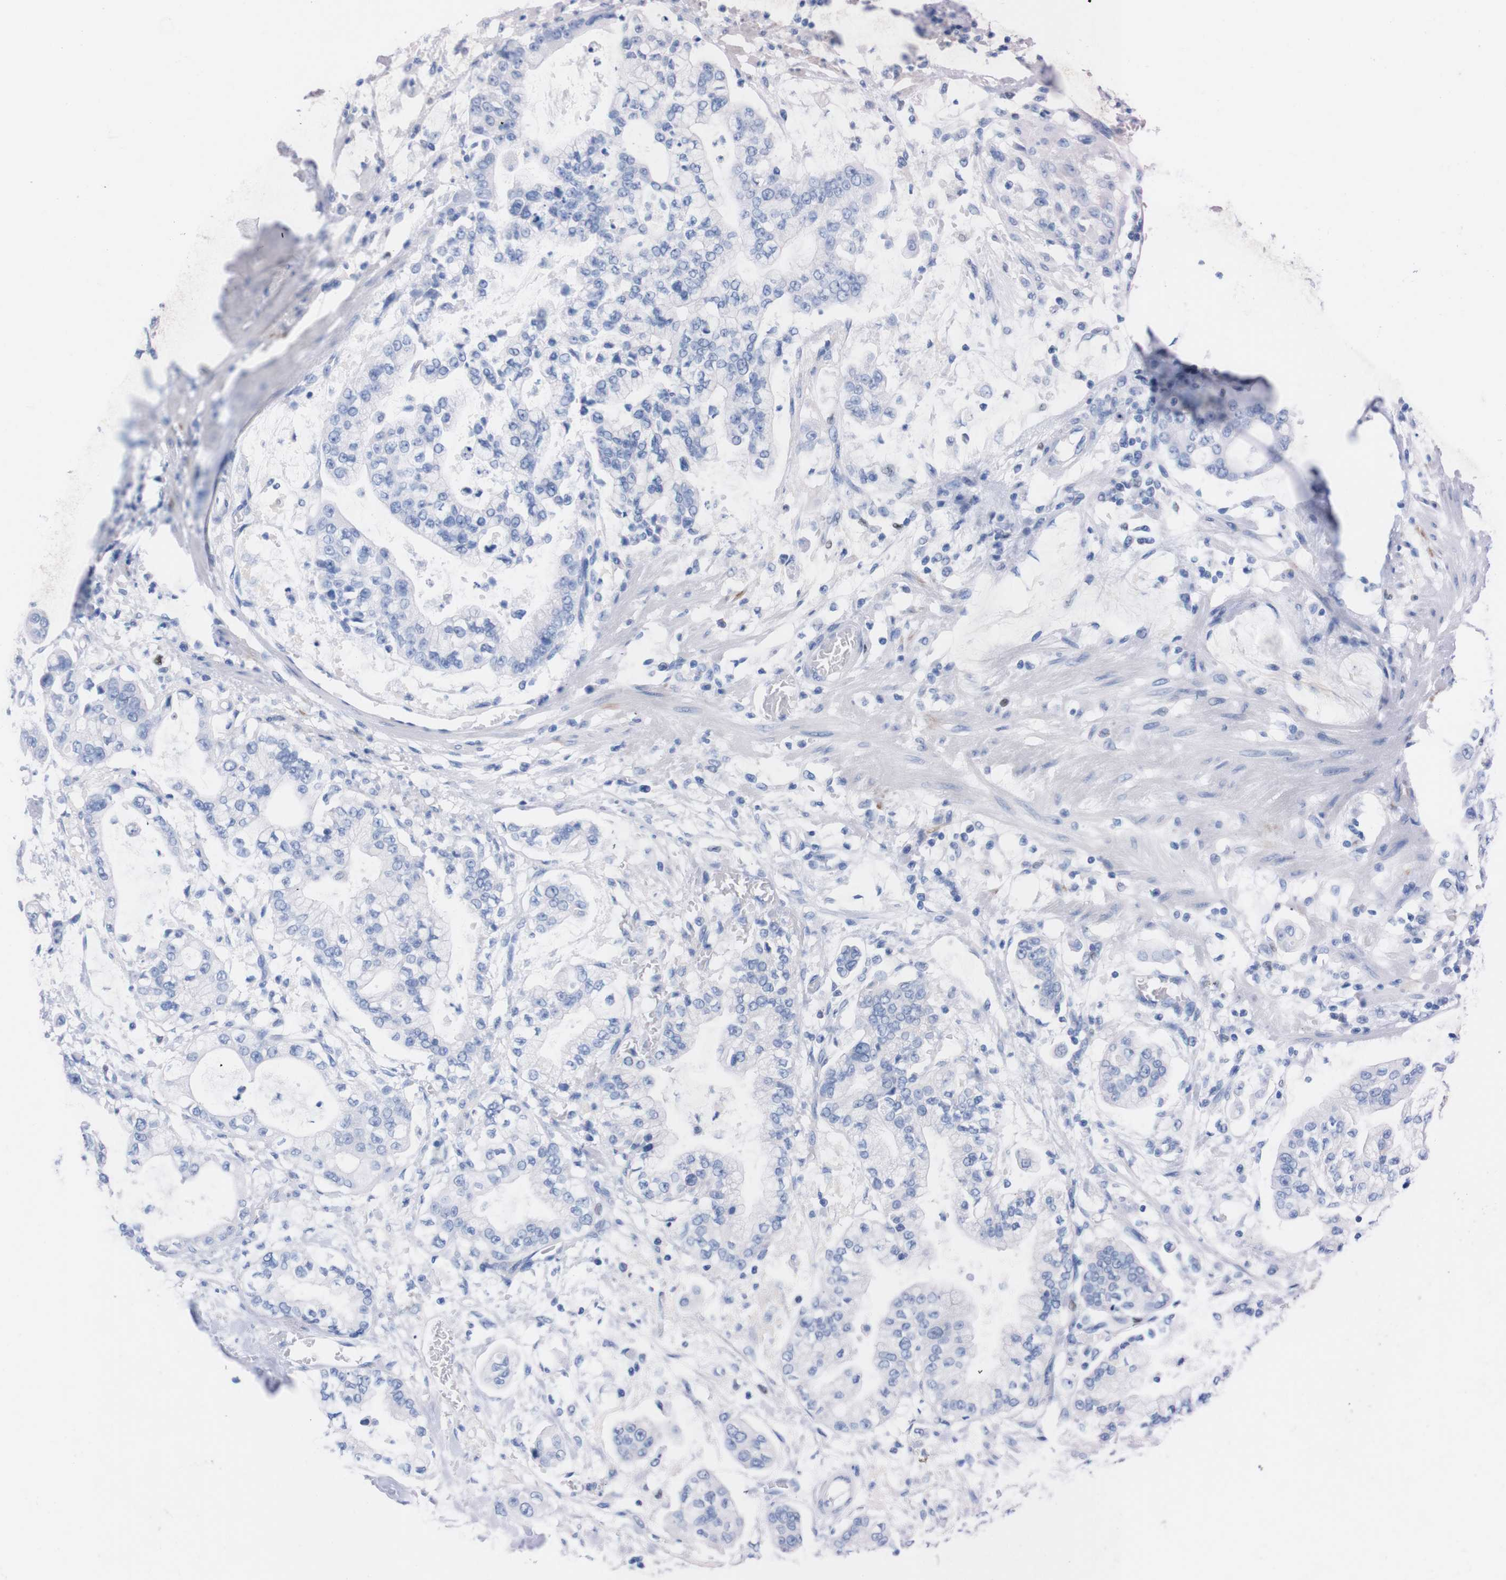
{"staining": {"intensity": "negative", "quantity": "none", "location": "none"}, "tissue": "stomach cancer", "cell_type": "Tumor cells", "image_type": "cancer", "snomed": [{"axis": "morphology", "description": "Adenocarcinoma, NOS"}, {"axis": "topography", "description": "Stomach"}], "caption": "High magnification brightfield microscopy of stomach cancer stained with DAB (brown) and counterstained with hematoxylin (blue): tumor cells show no significant expression.", "gene": "P2RY12", "patient": {"sex": "male", "age": 76}}